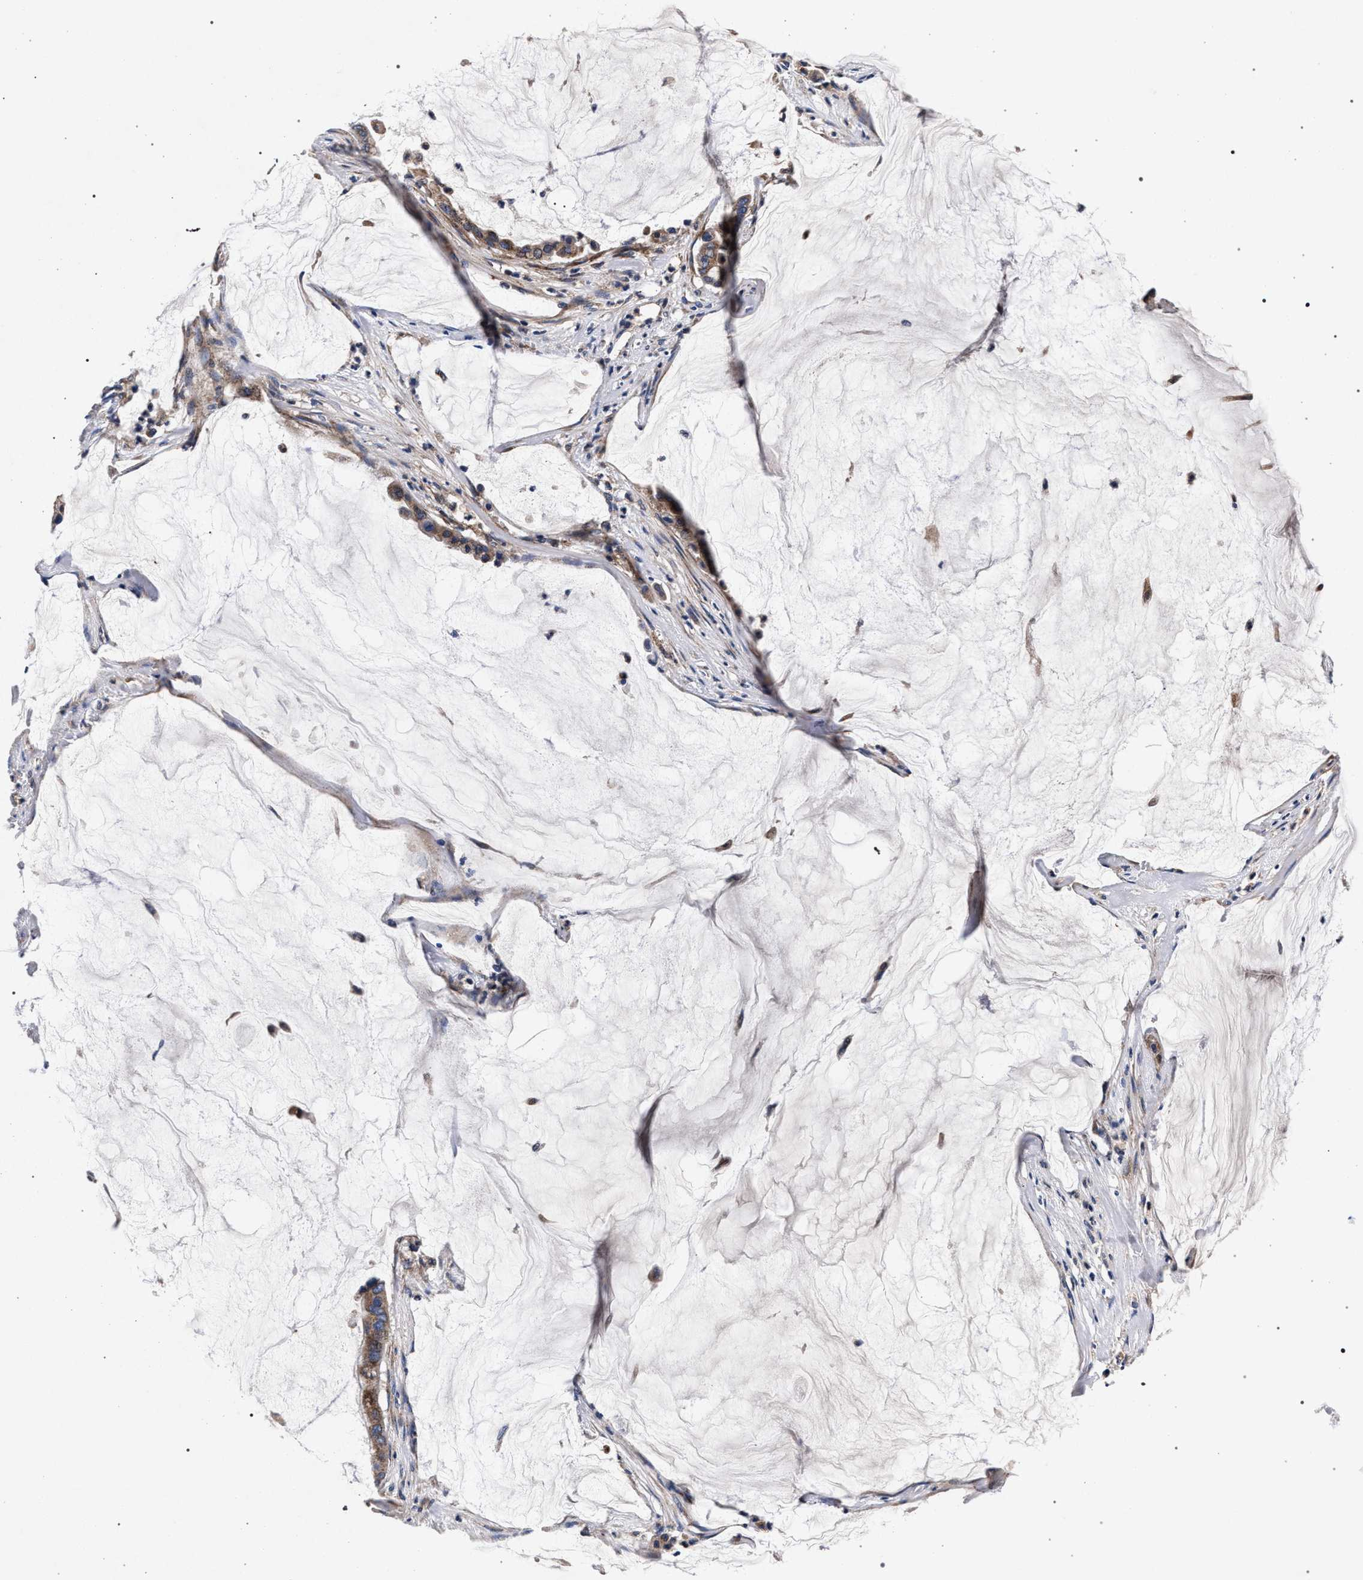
{"staining": {"intensity": "moderate", "quantity": ">75%", "location": "cytoplasmic/membranous"}, "tissue": "pancreatic cancer", "cell_type": "Tumor cells", "image_type": "cancer", "snomed": [{"axis": "morphology", "description": "Adenocarcinoma, NOS"}, {"axis": "topography", "description": "Pancreas"}], "caption": "This is a histology image of immunohistochemistry staining of pancreatic adenocarcinoma, which shows moderate positivity in the cytoplasmic/membranous of tumor cells.", "gene": "ACOX1", "patient": {"sex": "male", "age": 41}}